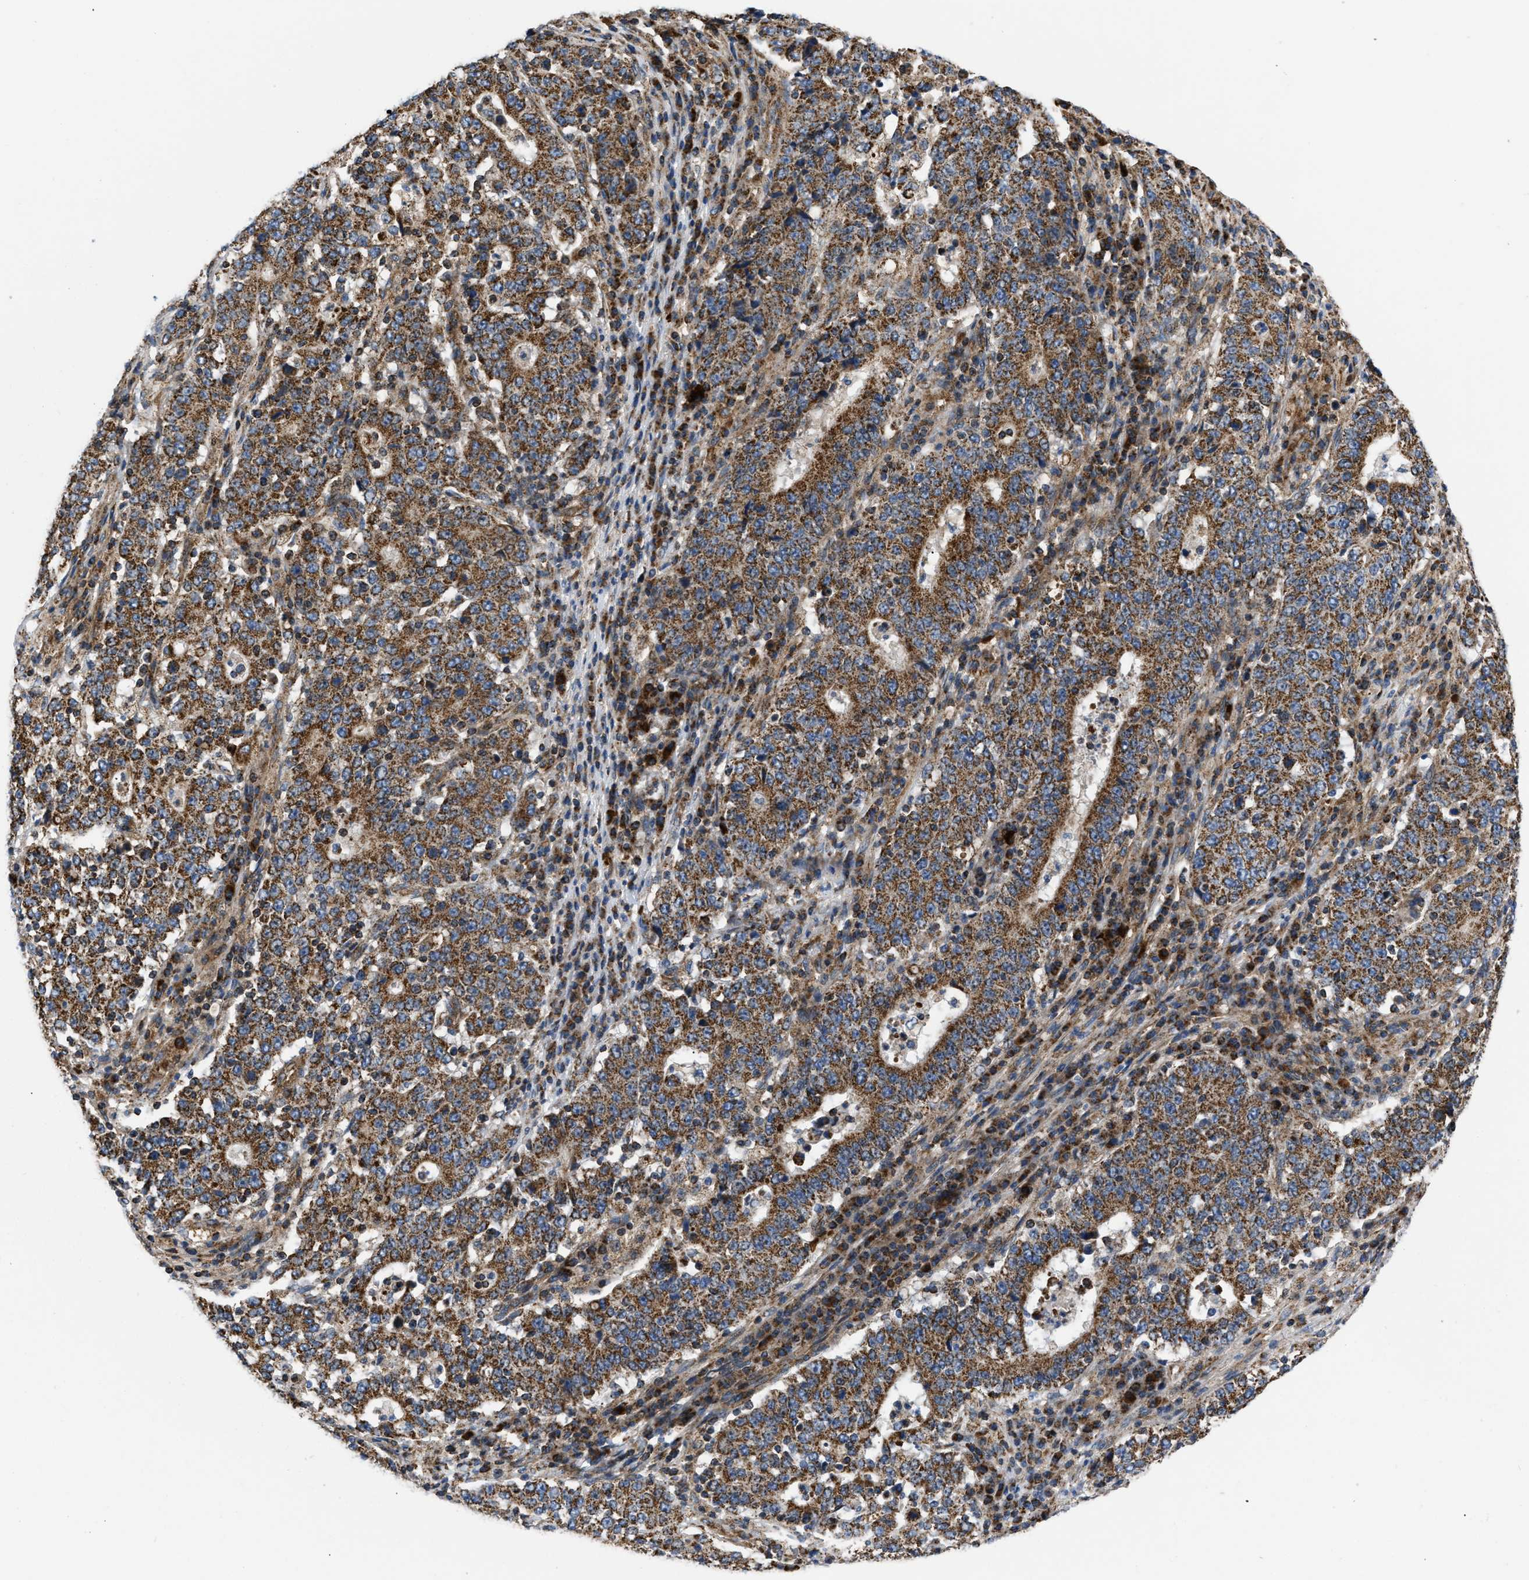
{"staining": {"intensity": "strong", "quantity": ">75%", "location": "cytoplasmic/membranous"}, "tissue": "stomach cancer", "cell_type": "Tumor cells", "image_type": "cancer", "snomed": [{"axis": "morphology", "description": "Adenocarcinoma, NOS"}, {"axis": "topography", "description": "Stomach"}], "caption": "Human stomach adenocarcinoma stained with a protein marker reveals strong staining in tumor cells.", "gene": "OPTN", "patient": {"sex": "male", "age": 59}}